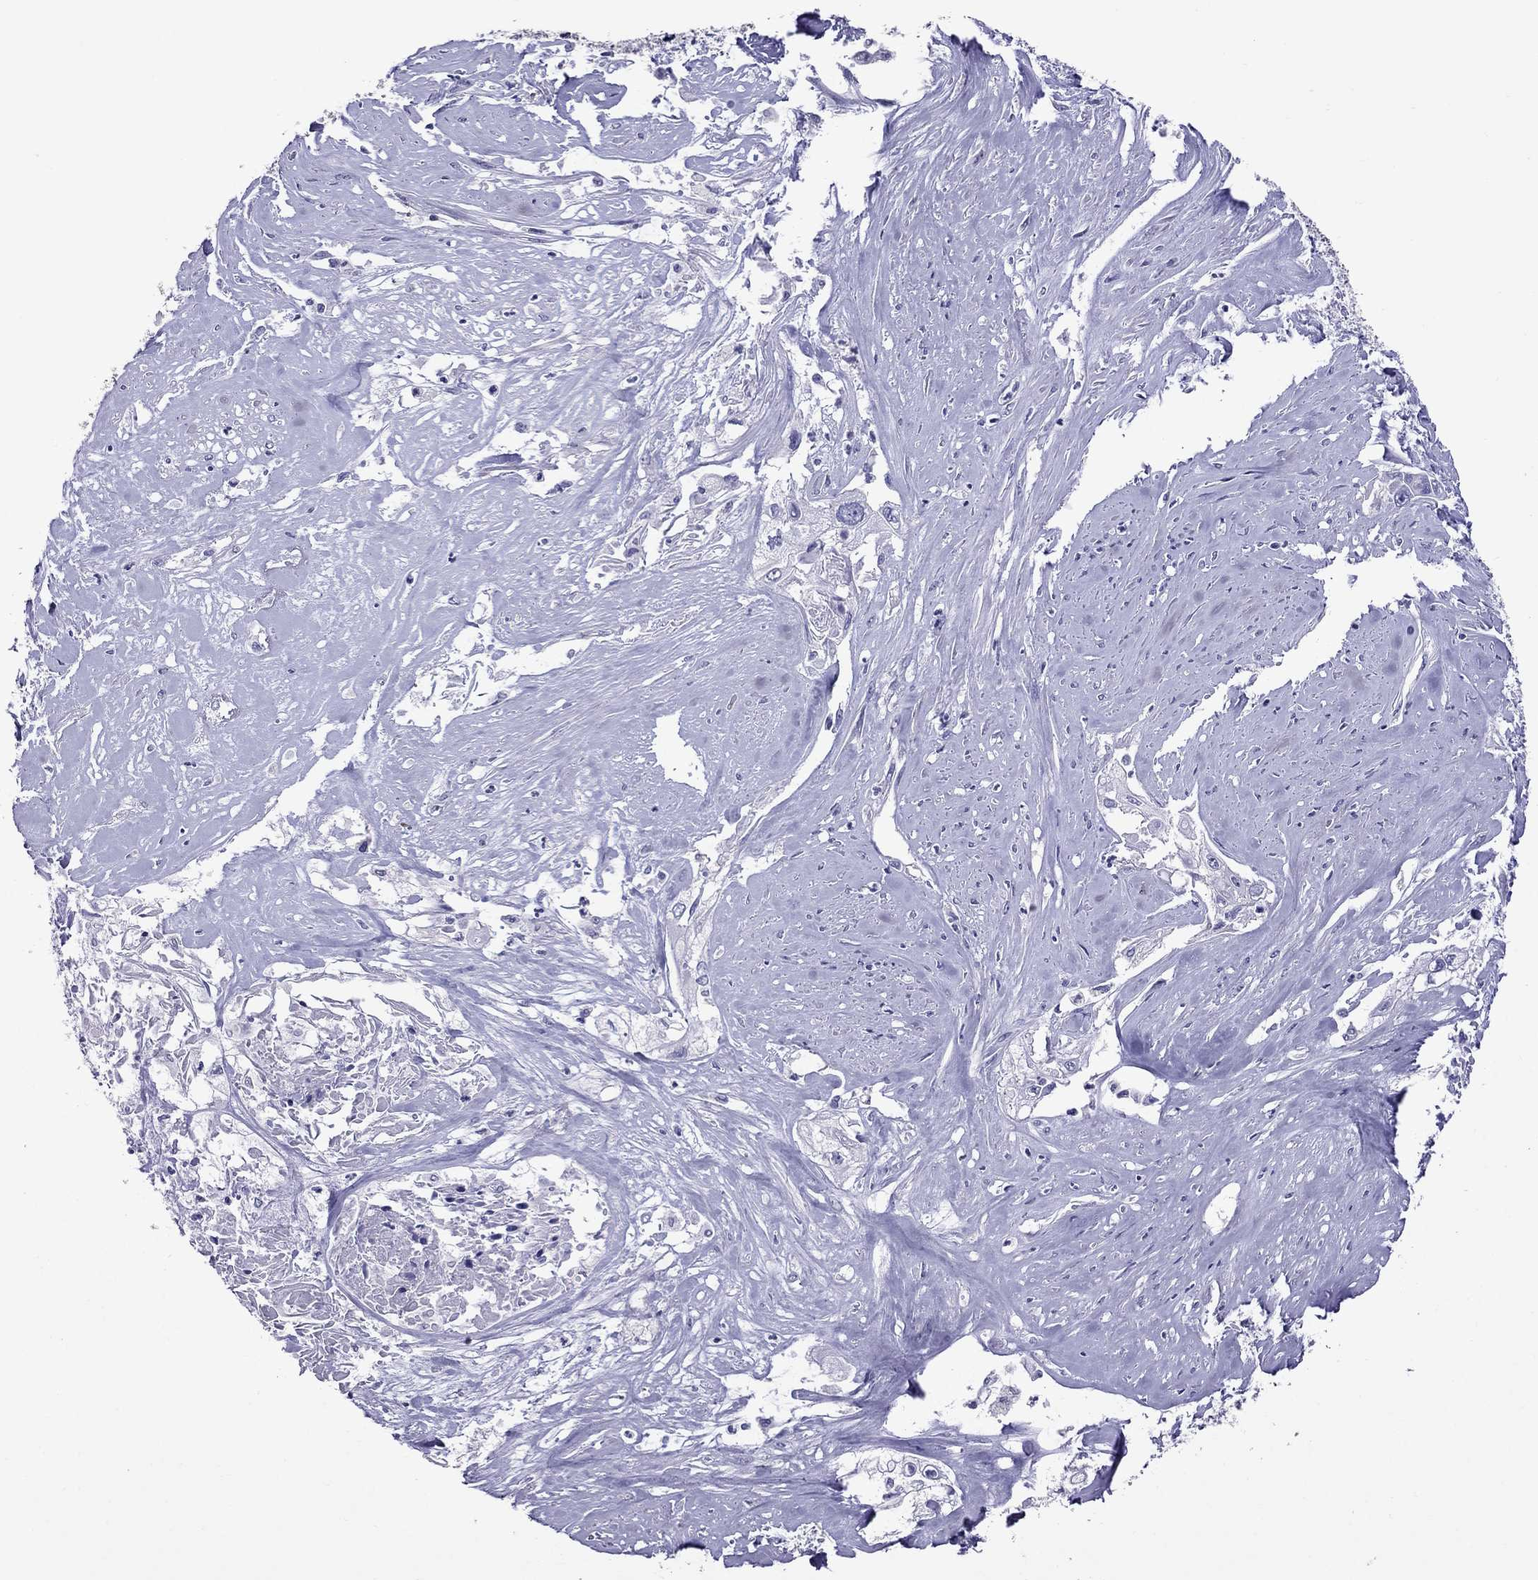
{"staining": {"intensity": "negative", "quantity": "none", "location": "none"}, "tissue": "cervical cancer", "cell_type": "Tumor cells", "image_type": "cancer", "snomed": [{"axis": "morphology", "description": "Squamous cell carcinoma, NOS"}, {"axis": "topography", "description": "Cervix"}], "caption": "The image demonstrates no staining of tumor cells in cervical cancer. (DAB IHC, high magnification).", "gene": "OXCT2", "patient": {"sex": "female", "age": 49}}